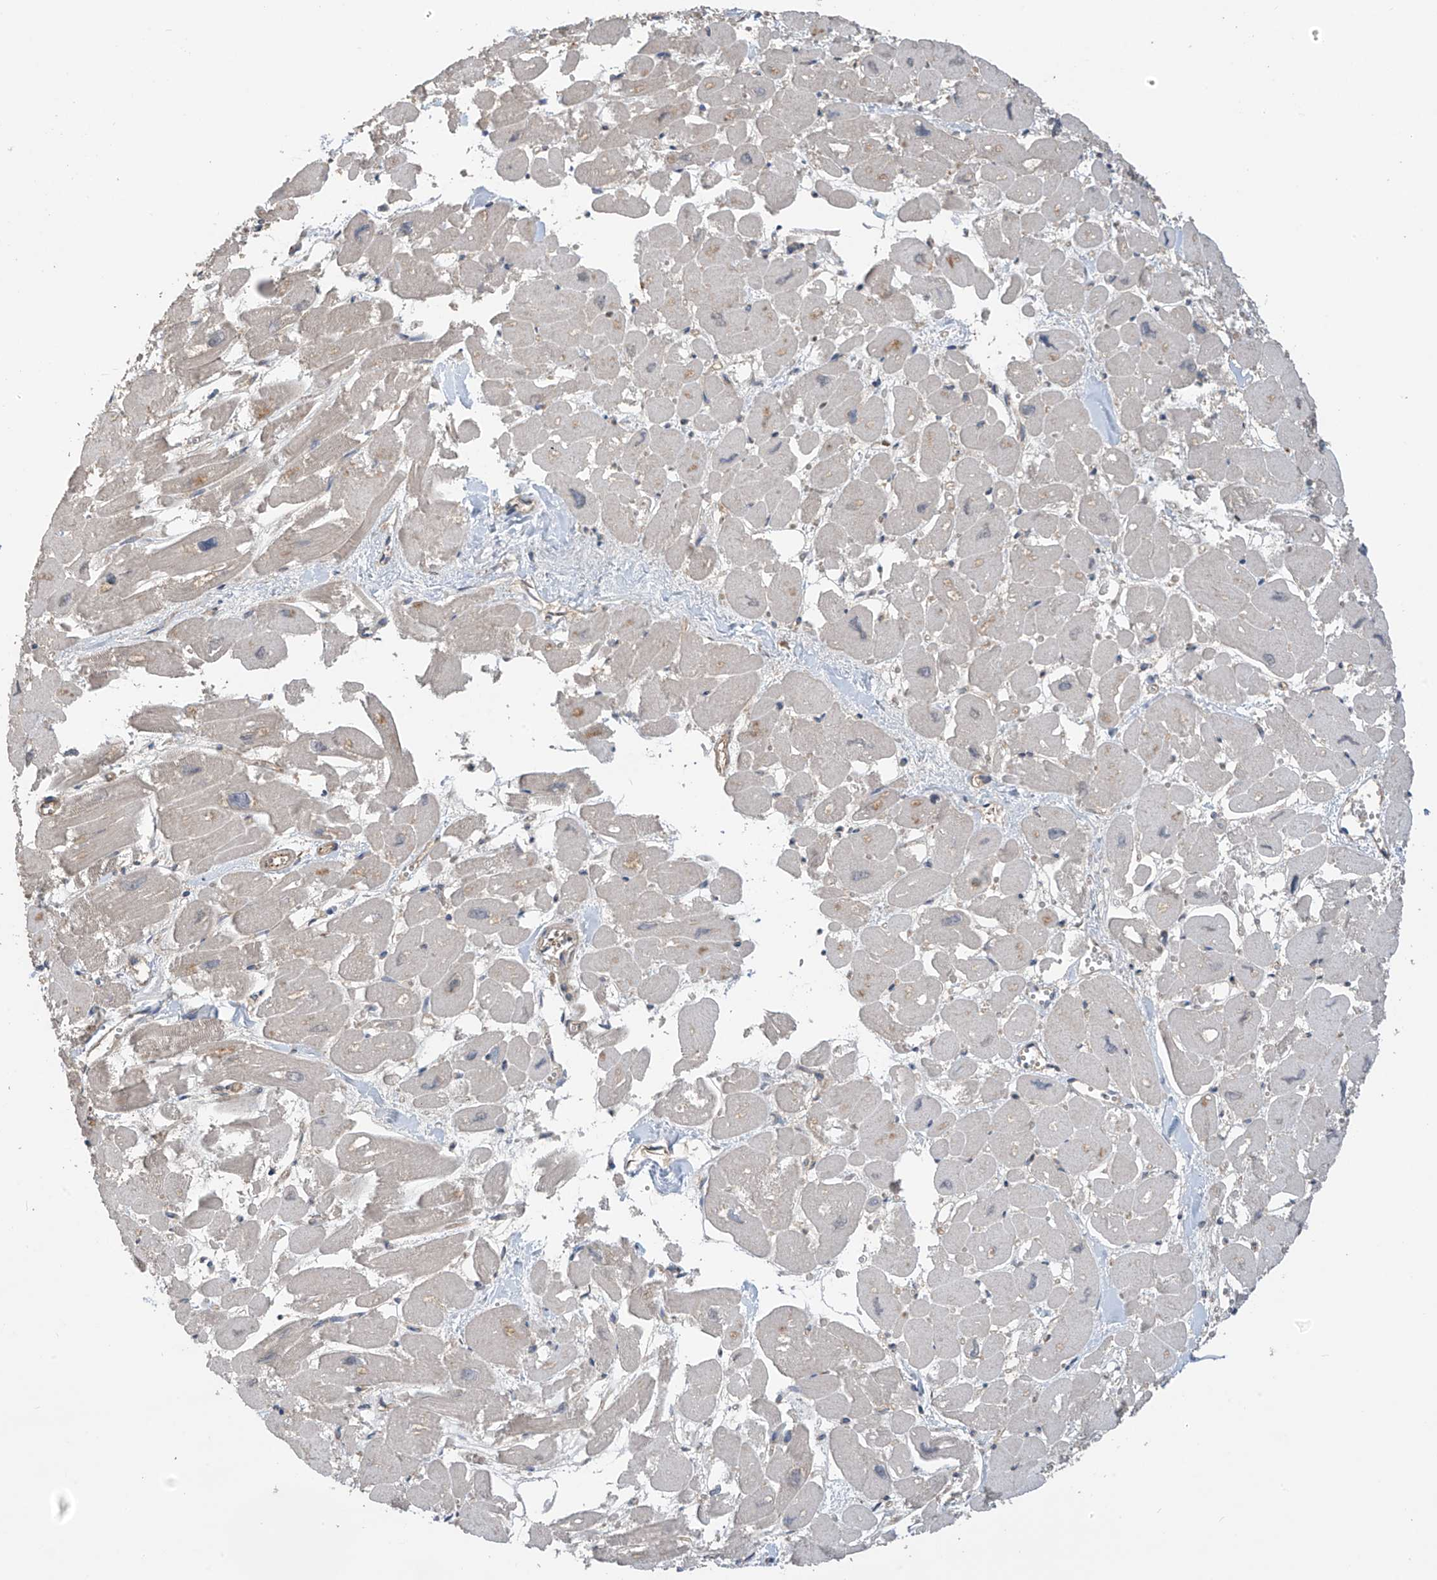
{"staining": {"intensity": "moderate", "quantity": "<25%", "location": "cytoplasmic/membranous"}, "tissue": "heart muscle", "cell_type": "Cardiomyocytes", "image_type": "normal", "snomed": [{"axis": "morphology", "description": "Normal tissue, NOS"}, {"axis": "topography", "description": "Heart"}], "caption": "An immunohistochemistry micrograph of benign tissue is shown. Protein staining in brown shows moderate cytoplasmic/membranous positivity in heart muscle within cardiomyocytes.", "gene": "PHACTR4", "patient": {"sex": "male", "age": 54}}